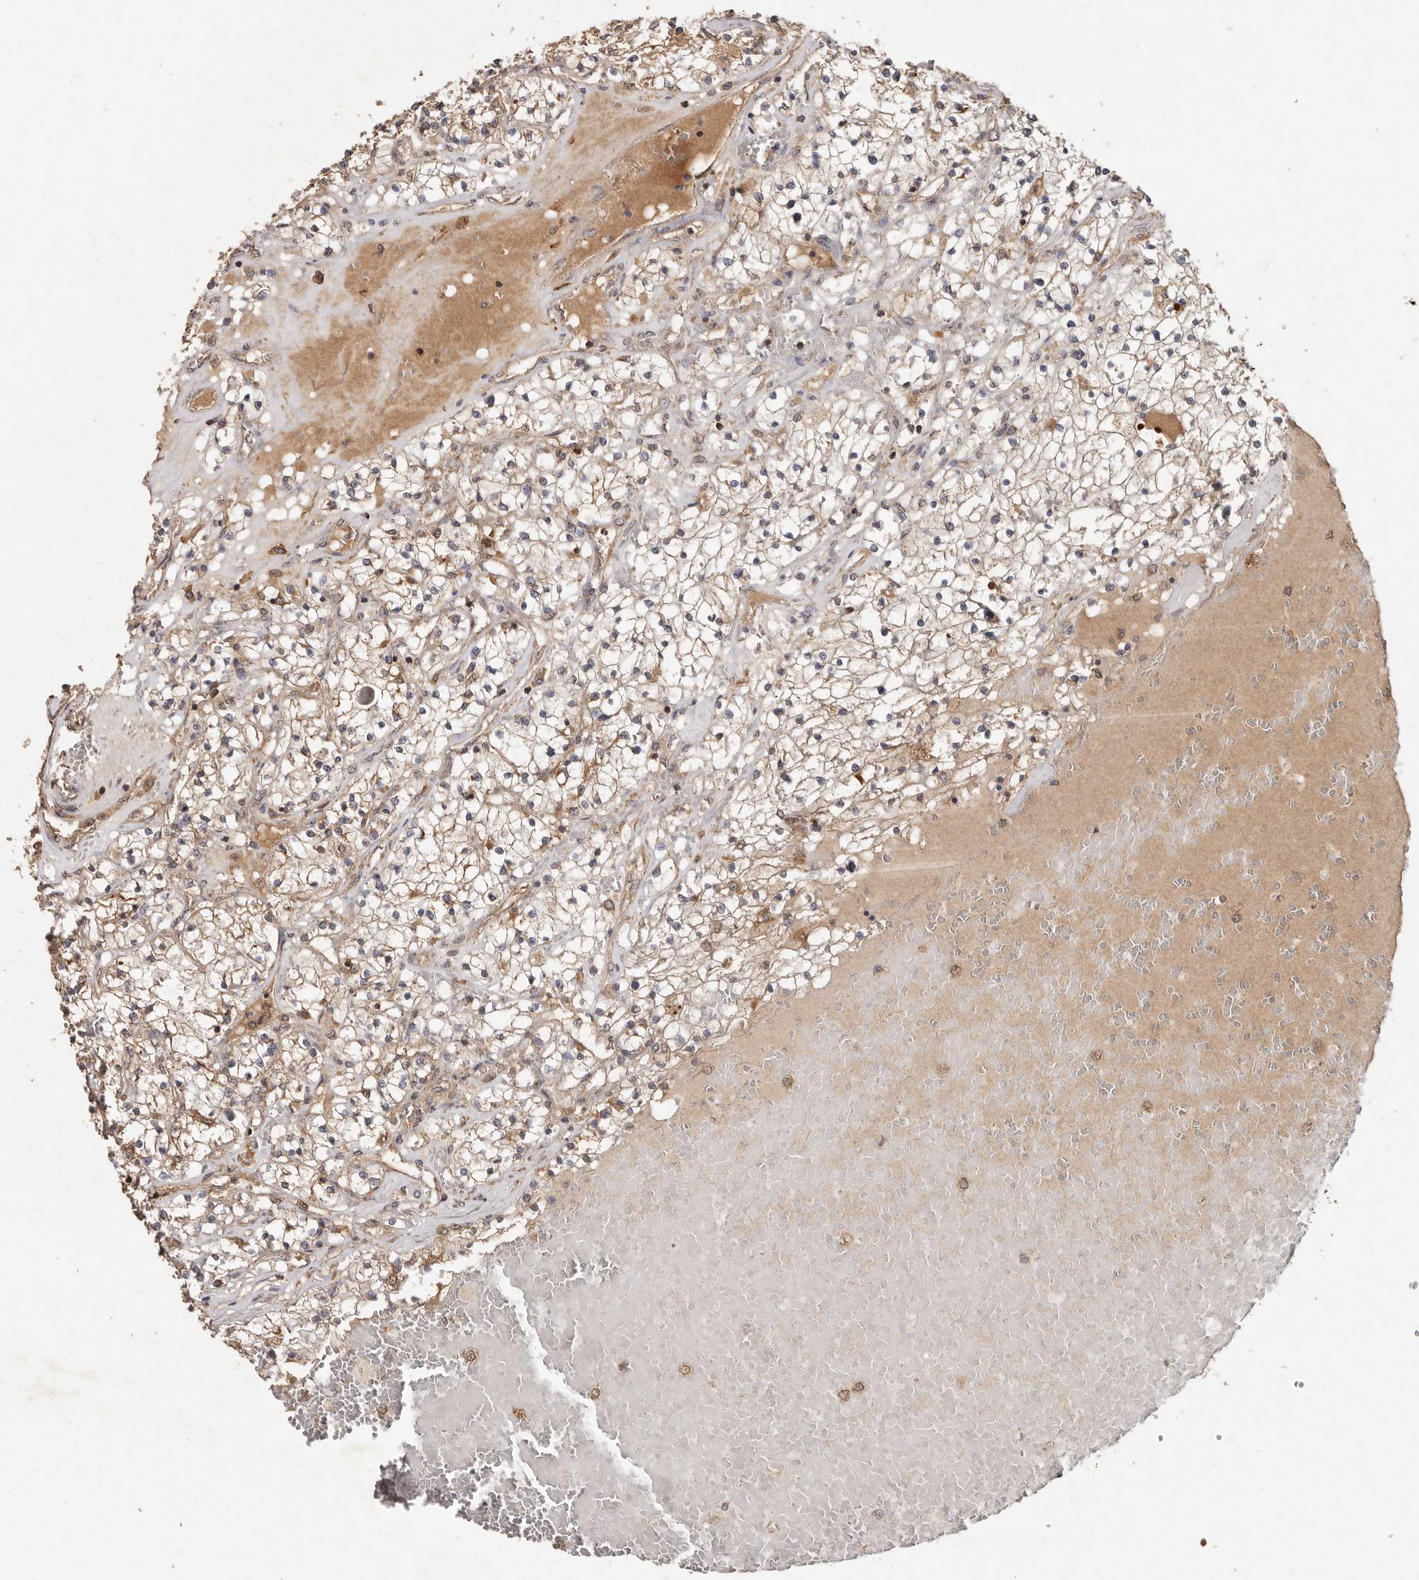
{"staining": {"intensity": "weak", "quantity": ">75%", "location": "cytoplasmic/membranous"}, "tissue": "renal cancer", "cell_type": "Tumor cells", "image_type": "cancer", "snomed": [{"axis": "morphology", "description": "Normal tissue, NOS"}, {"axis": "morphology", "description": "Adenocarcinoma, NOS"}, {"axis": "topography", "description": "Kidney"}], "caption": "Adenocarcinoma (renal) was stained to show a protein in brown. There is low levels of weak cytoplasmic/membranous expression in approximately >75% of tumor cells.", "gene": "RWDD1", "patient": {"sex": "male", "age": 68}}